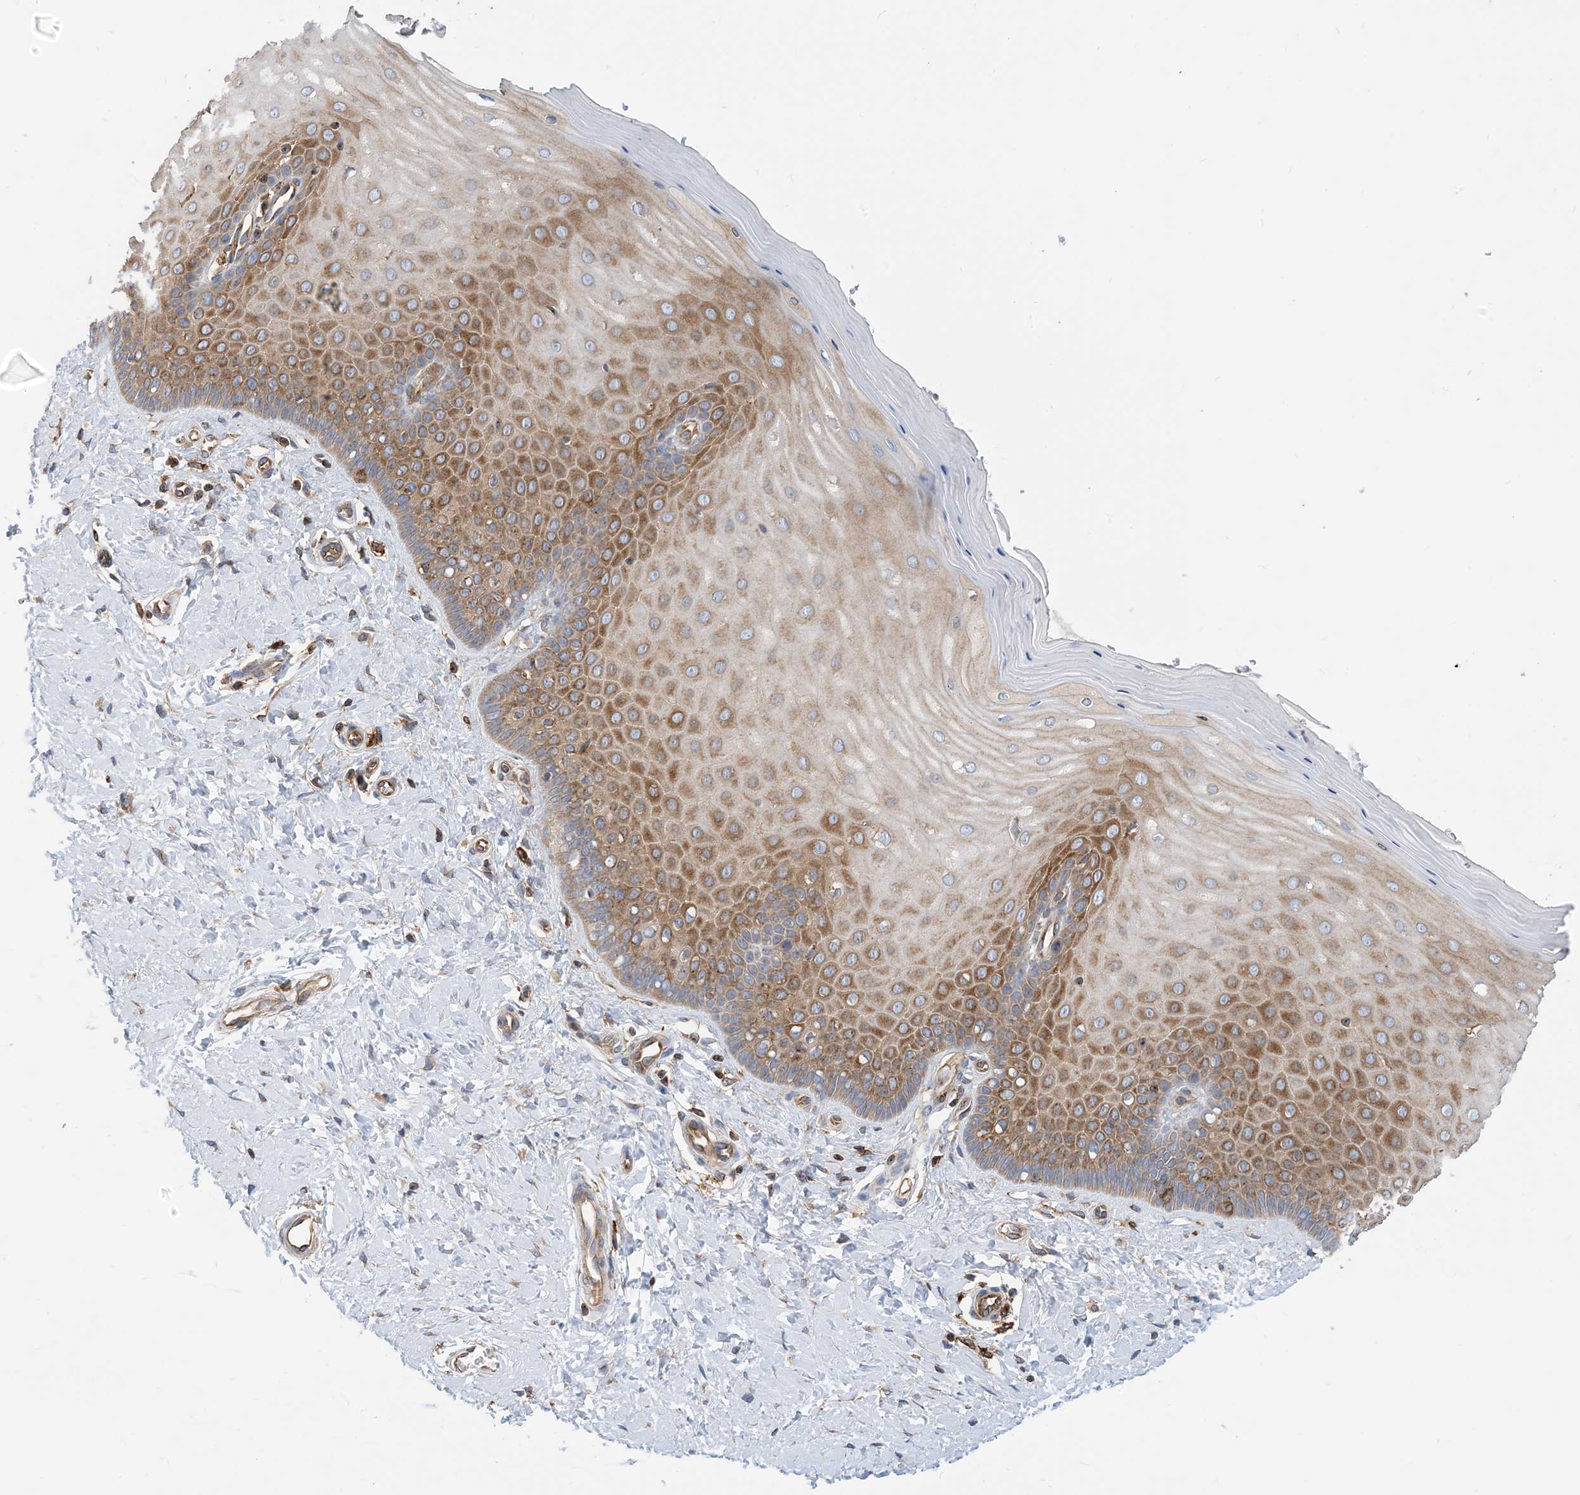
{"staining": {"intensity": "weak", "quantity": ">75%", "location": "cytoplasmic/membranous"}, "tissue": "cervix", "cell_type": "Glandular cells", "image_type": "normal", "snomed": [{"axis": "morphology", "description": "Normal tissue, NOS"}, {"axis": "topography", "description": "Cervix"}], "caption": "Cervix stained with IHC displays weak cytoplasmic/membranous staining in about >75% of glandular cells. (Brightfield microscopy of DAB IHC at high magnification).", "gene": "DYNC1LI1", "patient": {"sex": "female", "age": 55}}